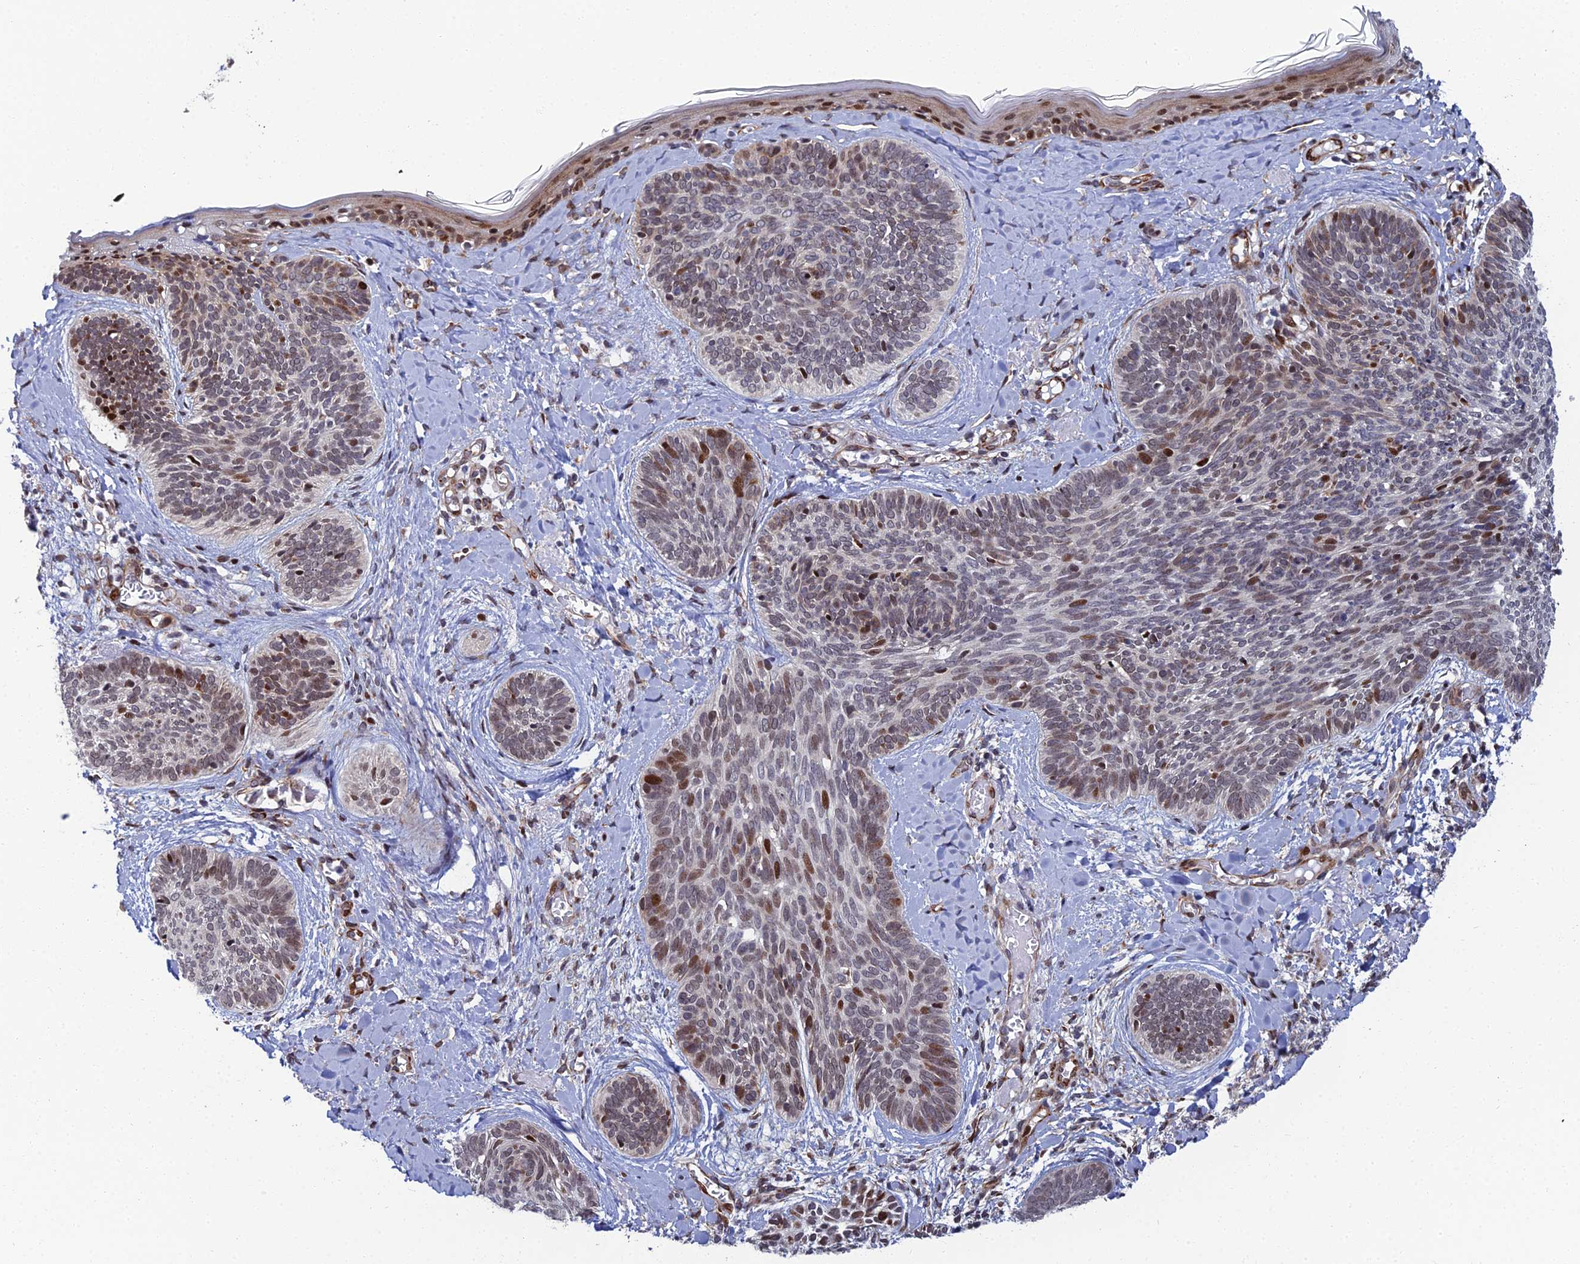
{"staining": {"intensity": "moderate", "quantity": "<25%", "location": "nuclear"}, "tissue": "skin cancer", "cell_type": "Tumor cells", "image_type": "cancer", "snomed": [{"axis": "morphology", "description": "Basal cell carcinoma"}, {"axis": "topography", "description": "Skin"}], "caption": "Immunohistochemistry of human skin basal cell carcinoma displays low levels of moderate nuclear staining in about <25% of tumor cells.", "gene": "ZNF668", "patient": {"sex": "female", "age": 81}}